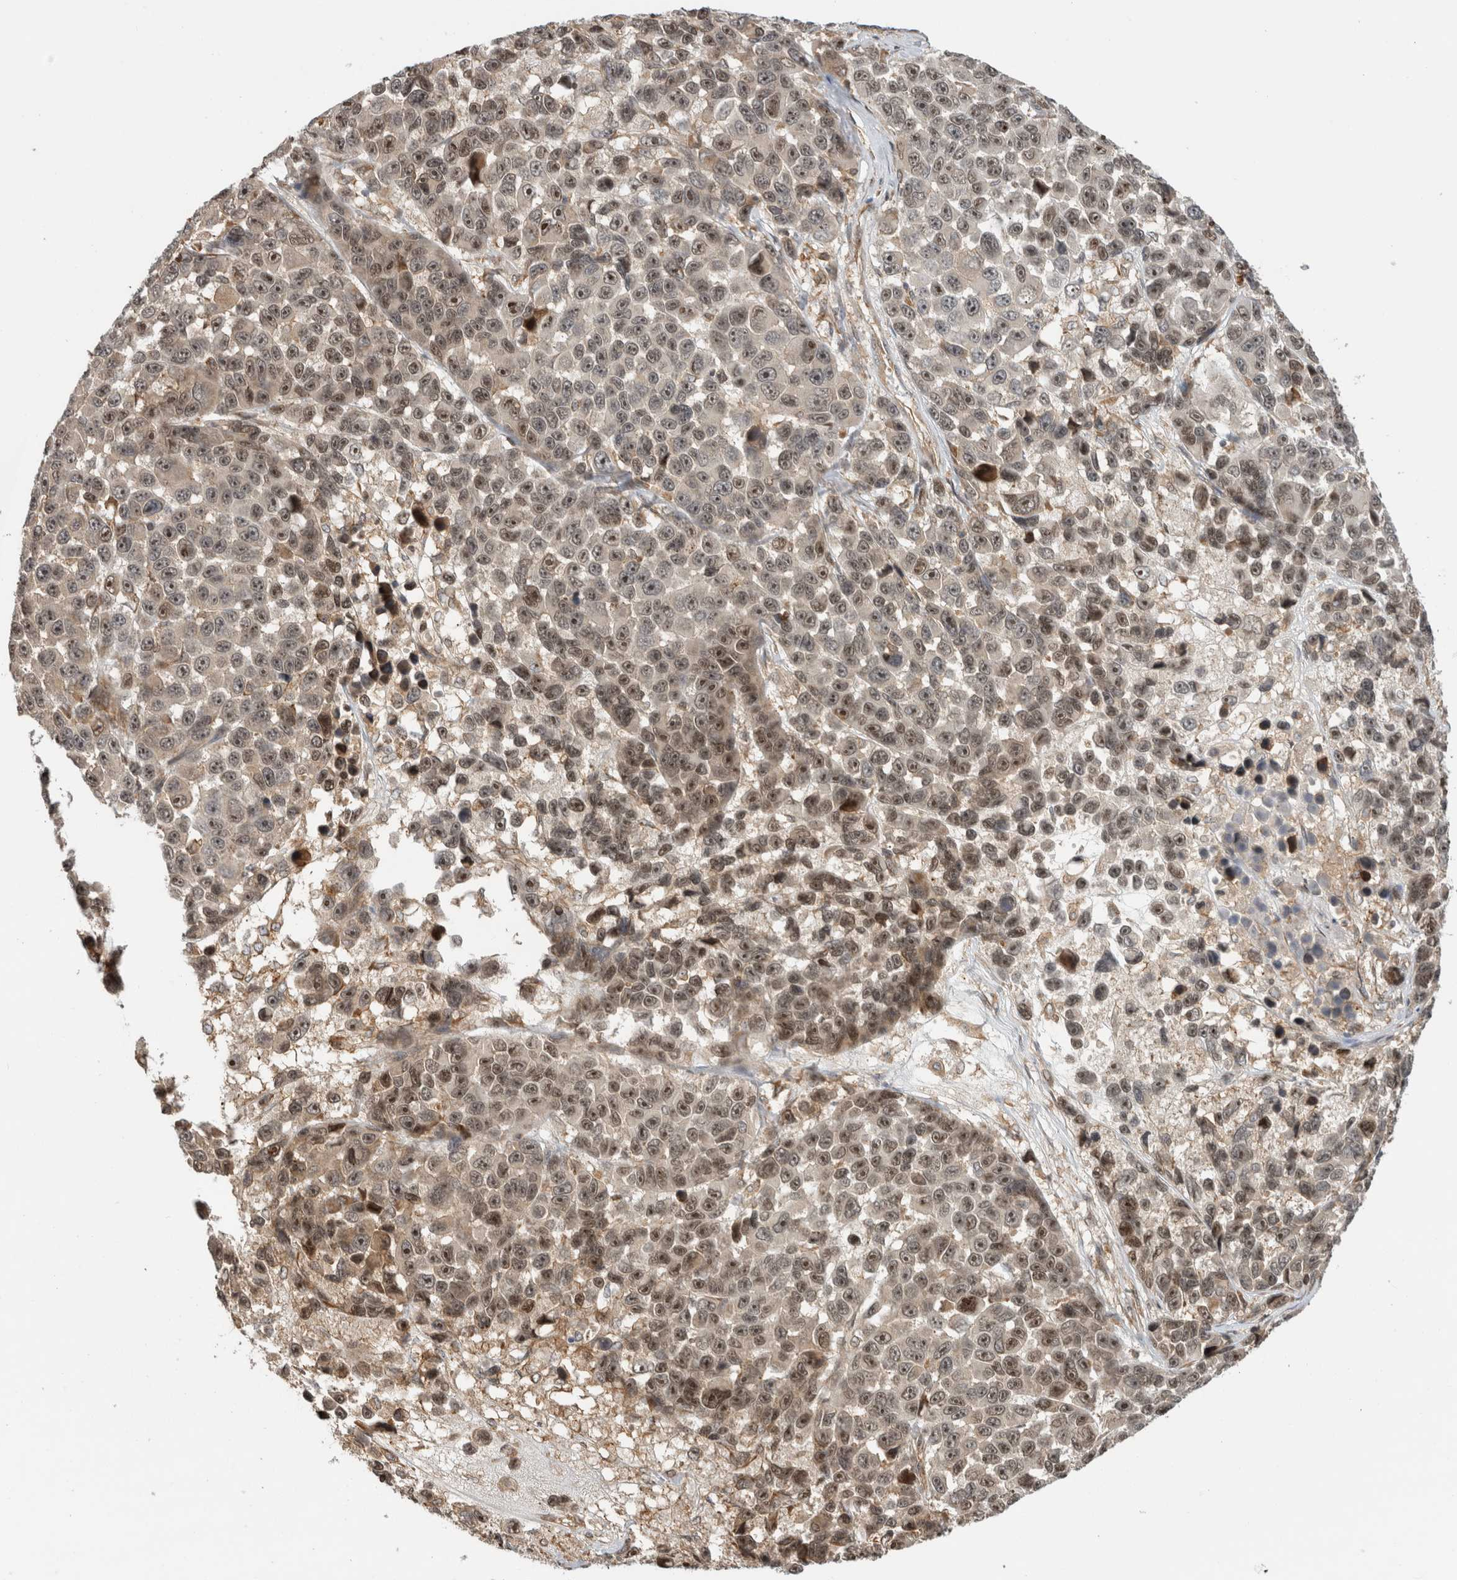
{"staining": {"intensity": "moderate", "quantity": ">75%", "location": "nuclear"}, "tissue": "melanoma", "cell_type": "Tumor cells", "image_type": "cancer", "snomed": [{"axis": "morphology", "description": "Malignant melanoma, NOS"}, {"axis": "topography", "description": "Skin"}], "caption": "Melanoma was stained to show a protein in brown. There is medium levels of moderate nuclear positivity in about >75% of tumor cells.", "gene": "WASF2", "patient": {"sex": "male", "age": 53}}